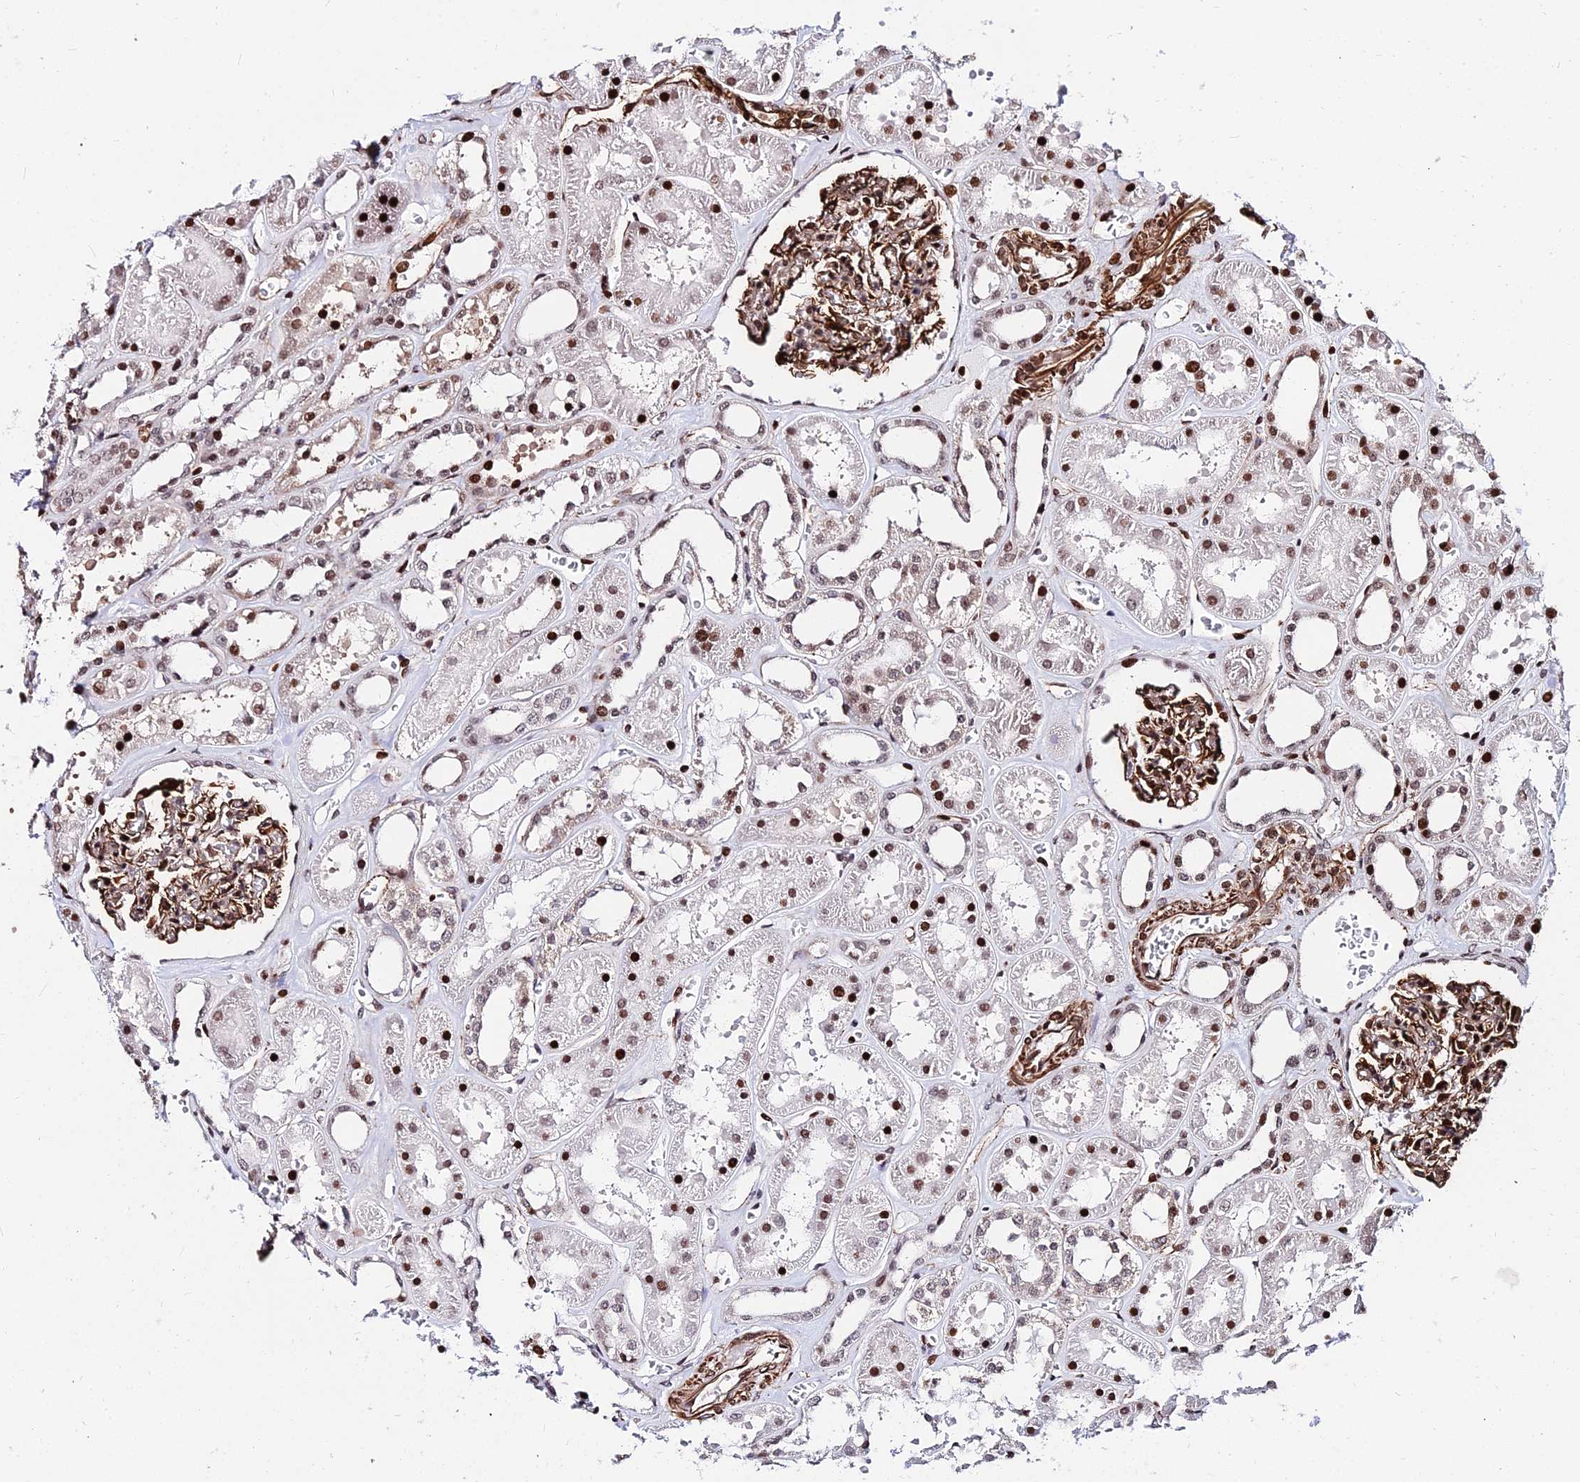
{"staining": {"intensity": "strong", "quantity": ">75%", "location": "cytoplasmic/membranous,nuclear"}, "tissue": "kidney", "cell_type": "Cells in glomeruli", "image_type": "normal", "snomed": [{"axis": "morphology", "description": "Normal tissue, NOS"}, {"axis": "topography", "description": "Kidney"}], "caption": "A brown stain shows strong cytoplasmic/membranous,nuclear positivity of a protein in cells in glomeruli of unremarkable kidney.", "gene": "NYAP2", "patient": {"sex": "female", "age": 41}}